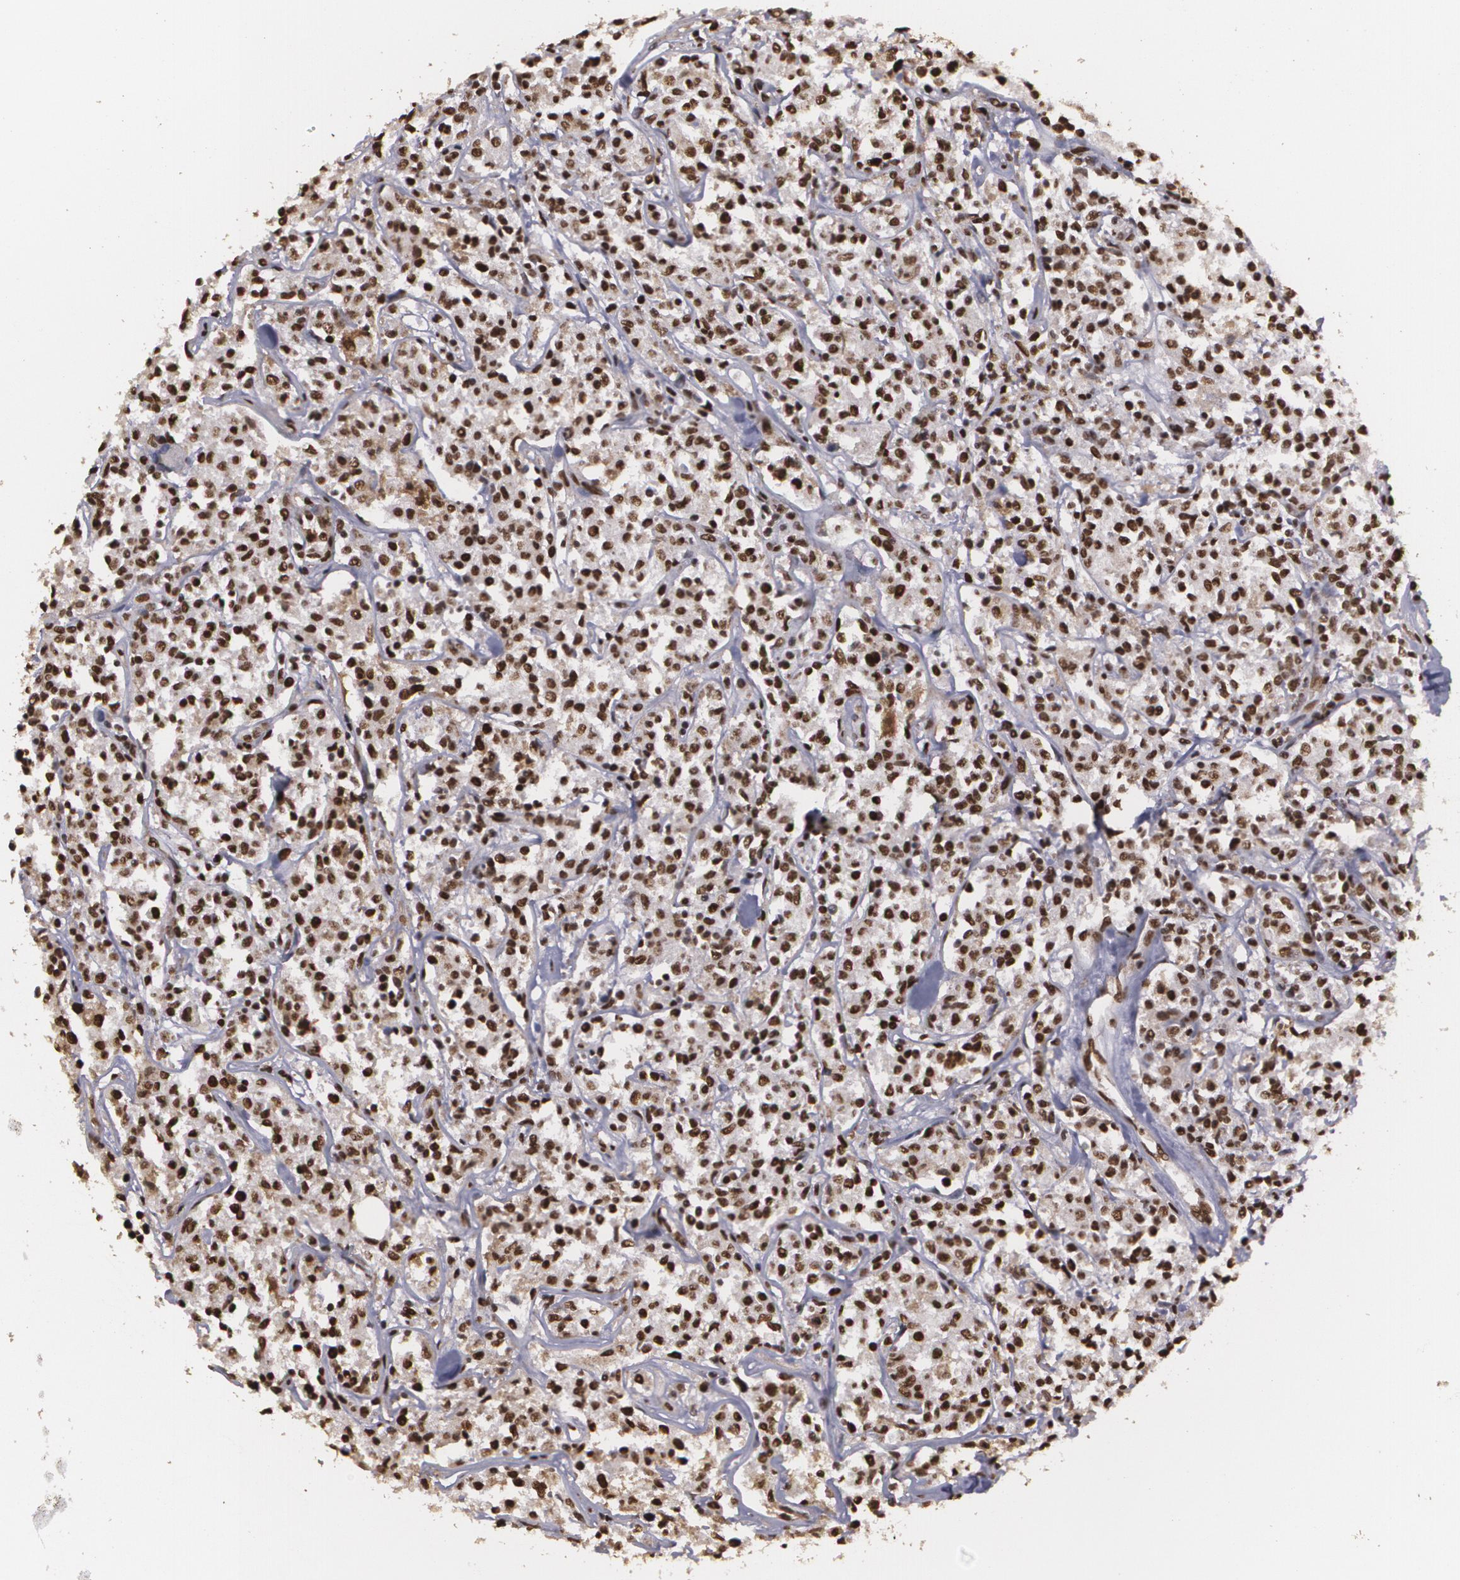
{"staining": {"intensity": "strong", "quantity": ">75%", "location": "nuclear"}, "tissue": "lymphoma", "cell_type": "Tumor cells", "image_type": "cancer", "snomed": [{"axis": "morphology", "description": "Malignant lymphoma, non-Hodgkin's type, Low grade"}, {"axis": "topography", "description": "Small intestine"}], "caption": "Immunohistochemistry micrograph of neoplastic tissue: lymphoma stained using immunohistochemistry (IHC) displays high levels of strong protein expression localized specifically in the nuclear of tumor cells, appearing as a nuclear brown color.", "gene": "RCOR1", "patient": {"sex": "female", "age": 59}}